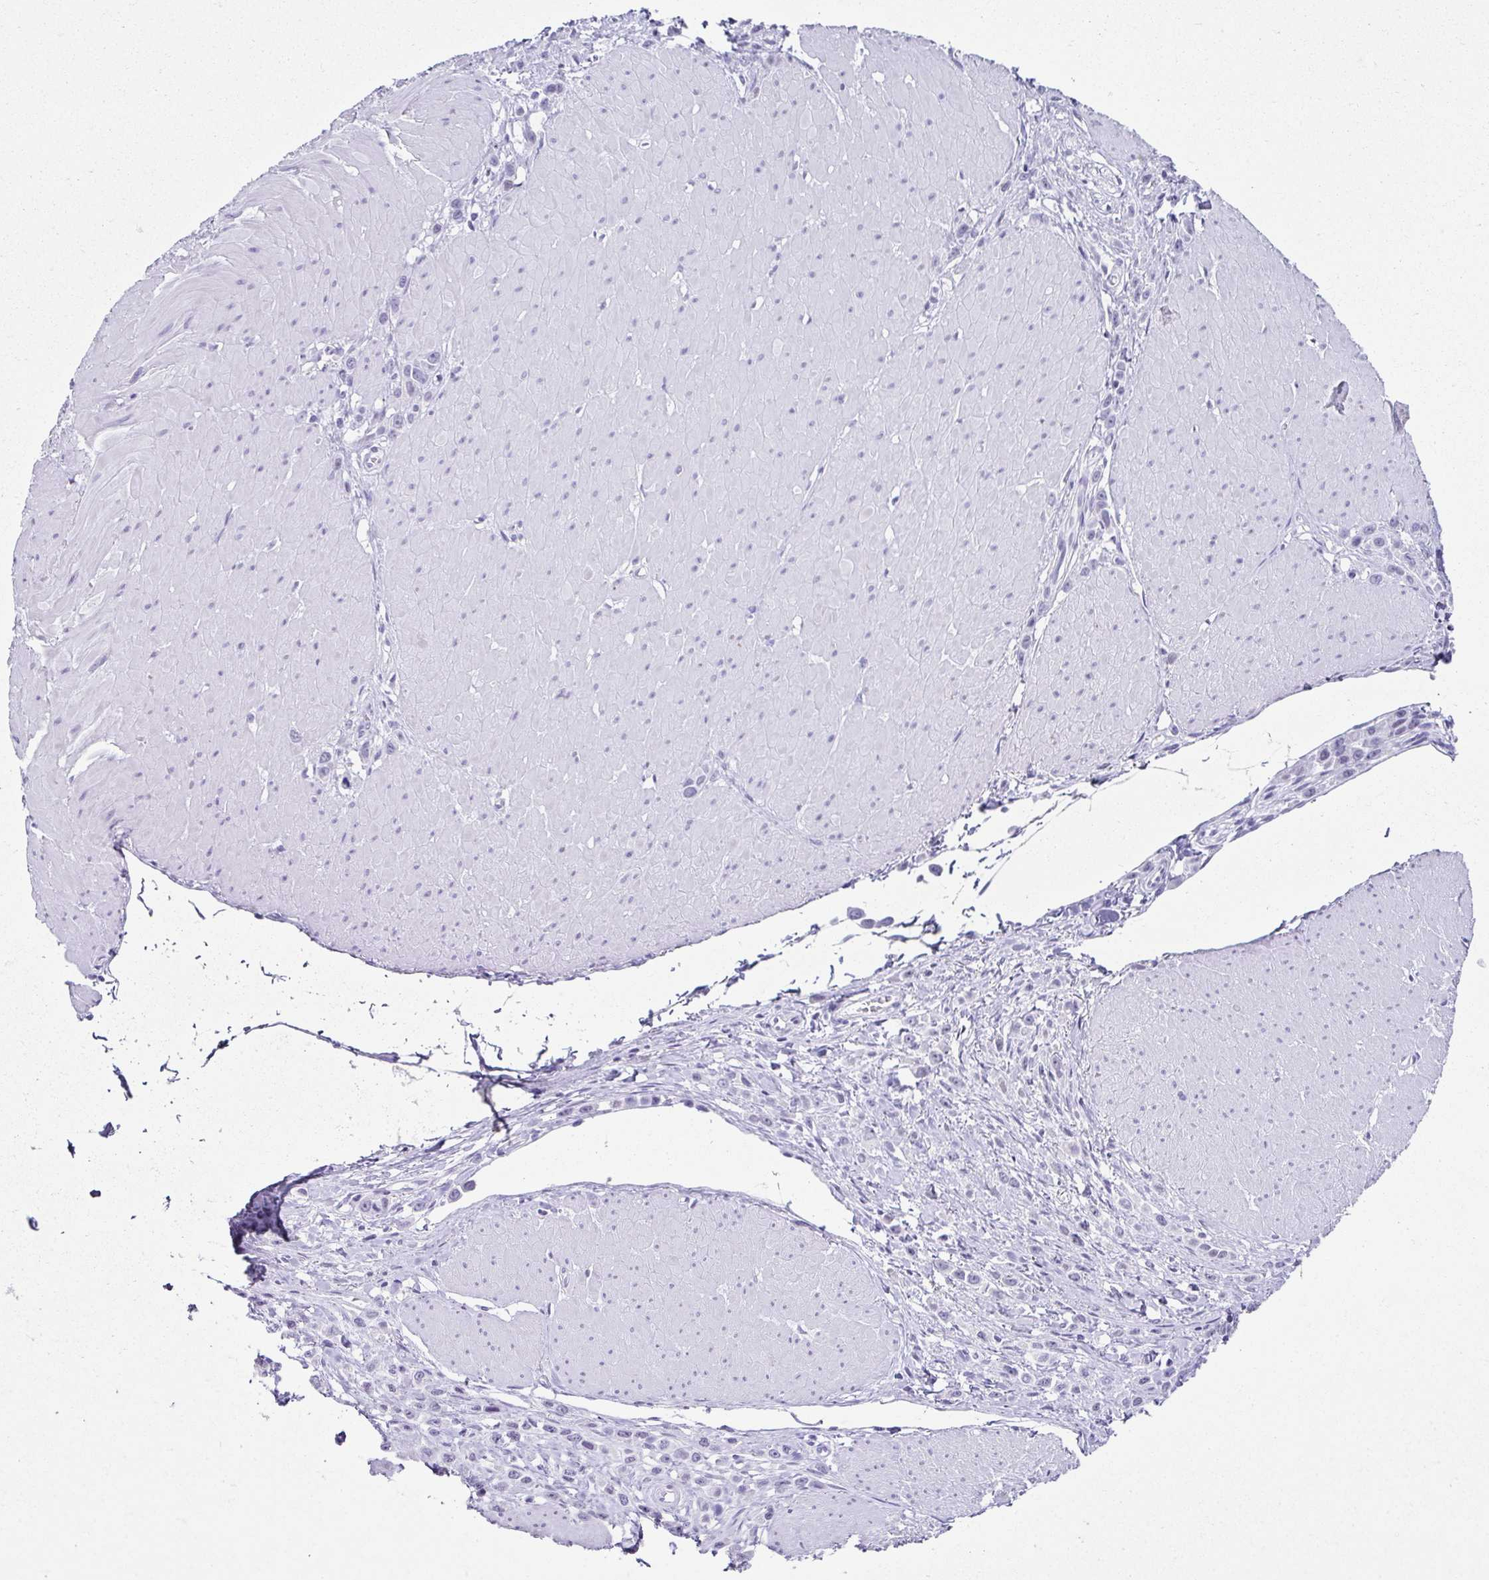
{"staining": {"intensity": "negative", "quantity": "none", "location": "none"}, "tissue": "stomach cancer", "cell_type": "Tumor cells", "image_type": "cancer", "snomed": [{"axis": "morphology", "description": "Adenocarcinoma, NOS"}, {"axis": "topography", "description": "Stomach"}], "caption": "Stomach cancer (adenocarcinoma) was stained to show a protein in brown. There is no significant expression in tumor cells.", "gene": "ESX1", "patient": {"sex": "male", "age": 47}}